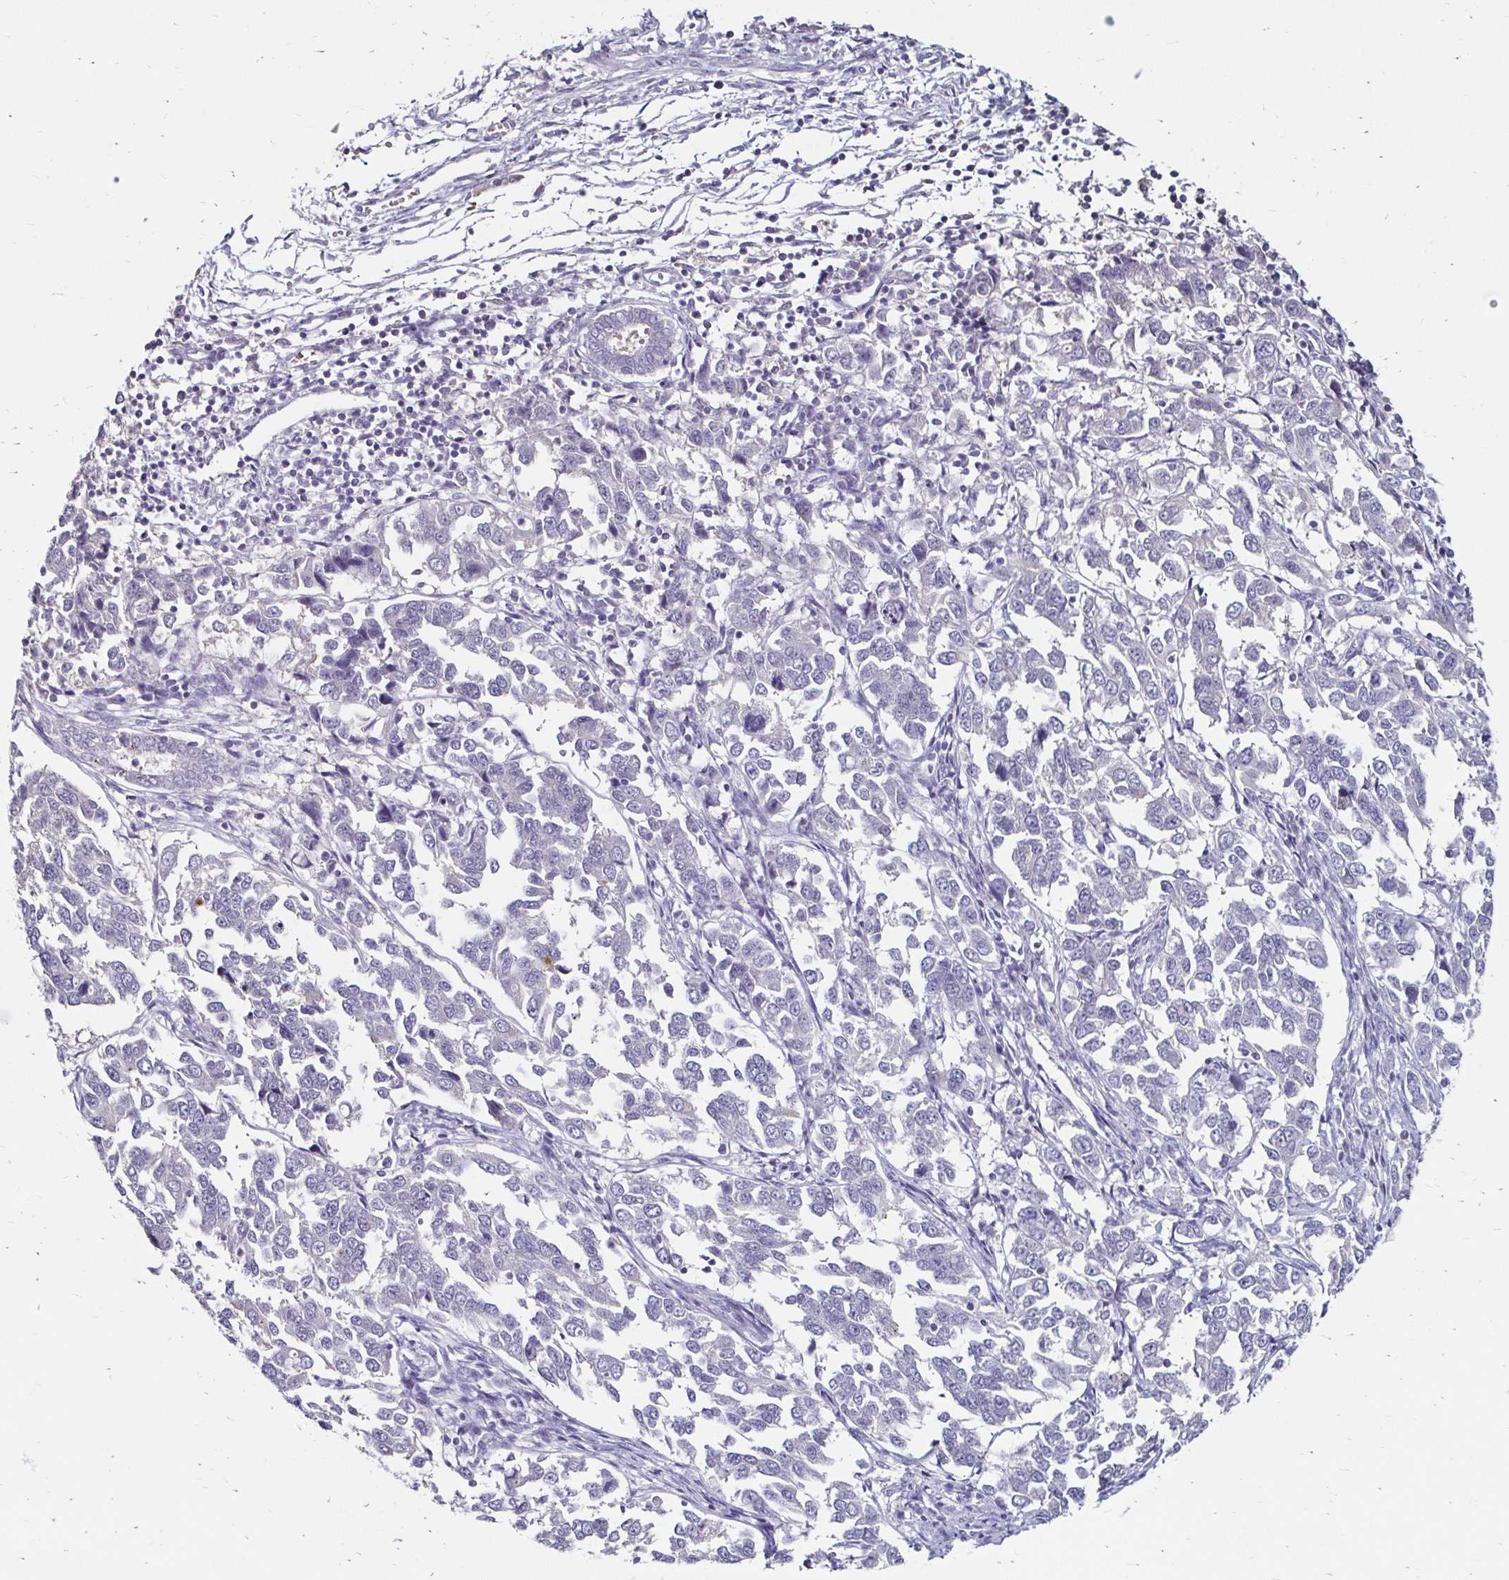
{"staining": {"intensity": "negative", "quantity": "none", "location": "none"}, "tissue": "endometrial cancer", "cell_type": "Tumor cells", "image_type": "cancer", "snomed": [{"axis": "morphology", "description": "Adenocarcinoma, NOS"}, {"axis": "topography", "description": "Endometrium"}], "caption": "DAB immunohistochemical staining of human endometrial cancer (adenocarcinoma) displays no significant positivity in tumor cells.", "gene": "SCG3", "patient": {"sex": "female", "age": 43}}